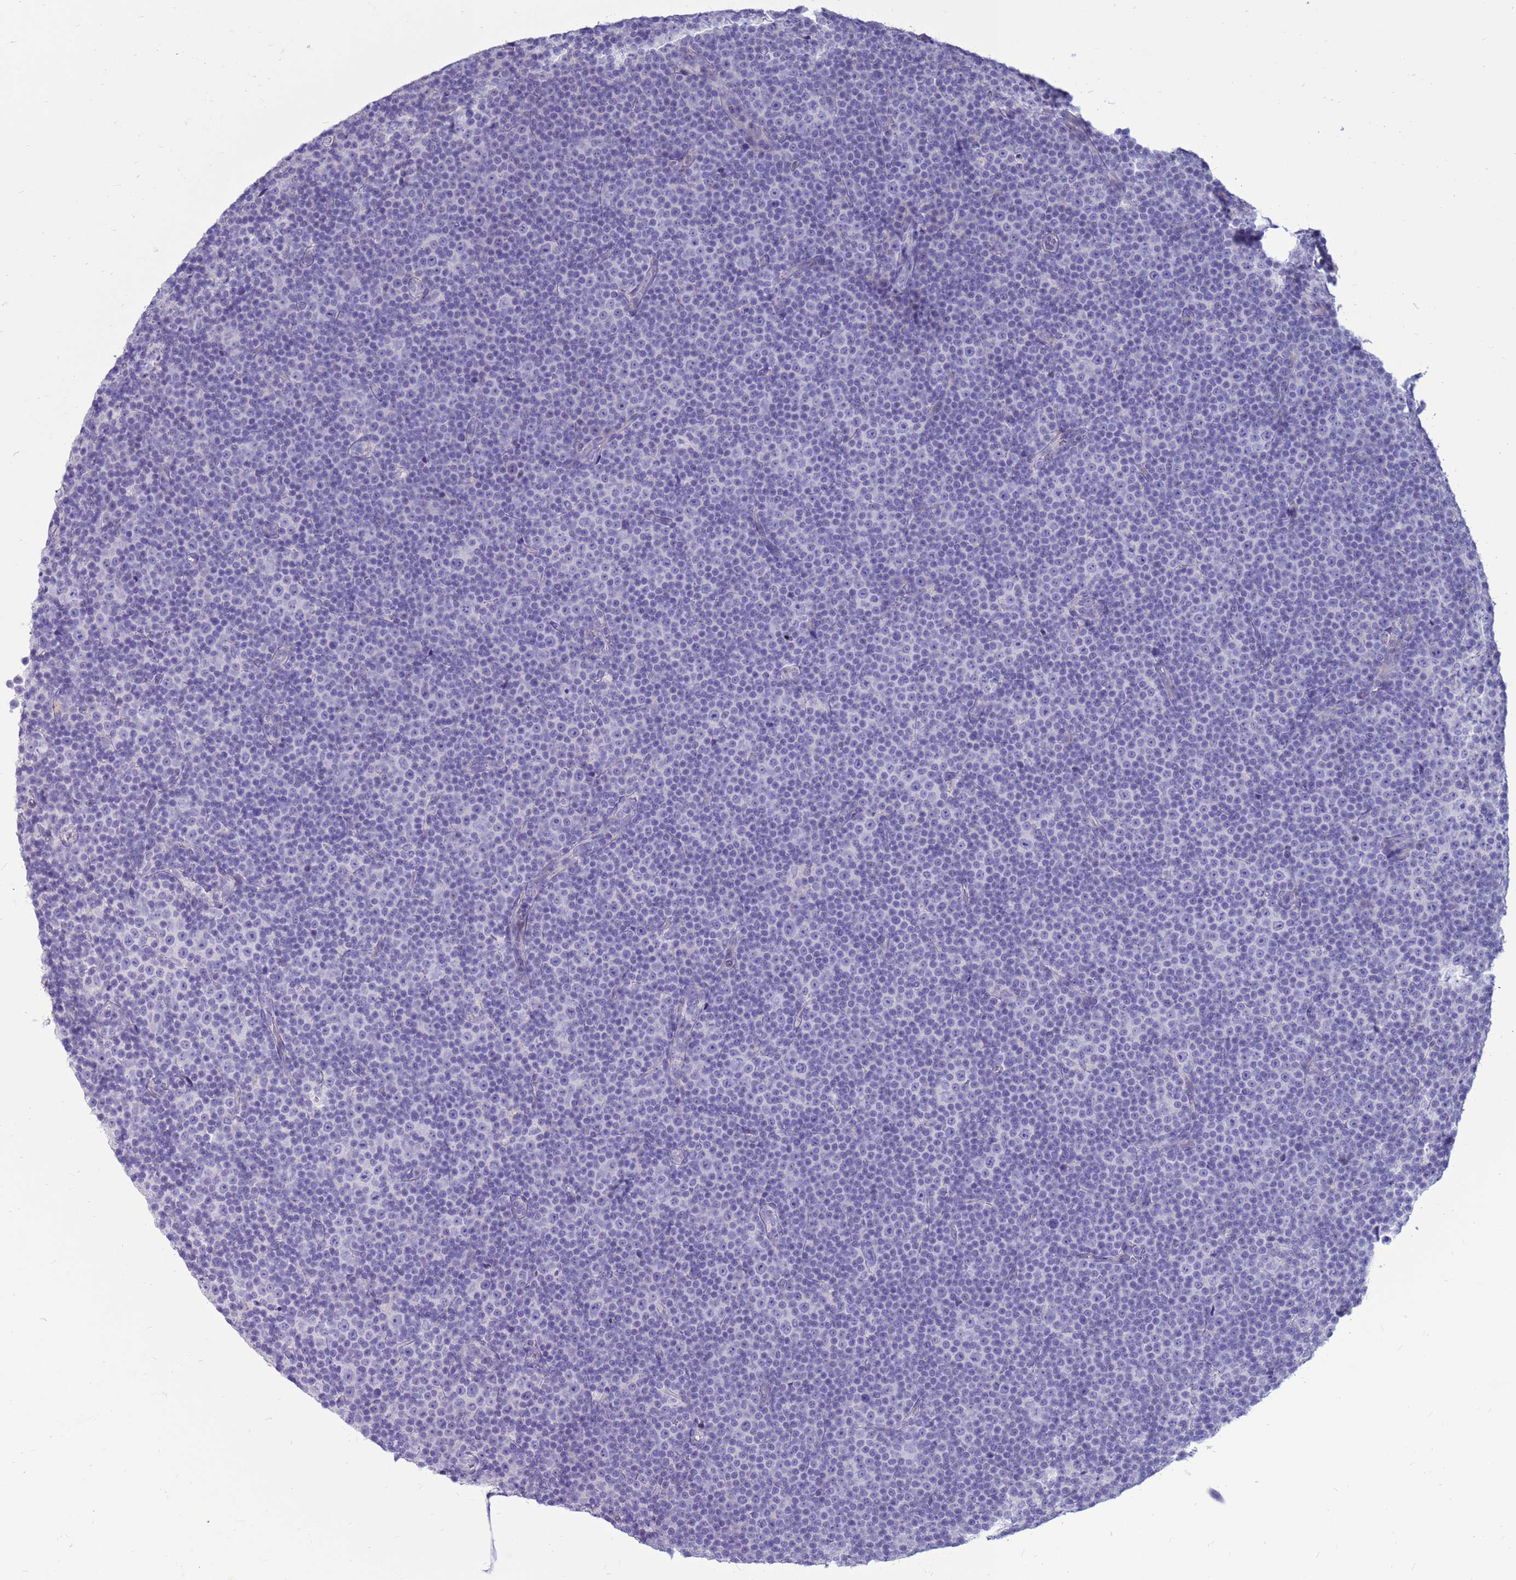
{"staining": {"intensity": "negative", "quantity": "none", "location": "none"}, "tissue": "lymphoma", "cell_type": "Tumor cells", "image_type": "cancer", "snomed": [{"axis": "morphology", "description": "Malignant lymphoma, non-Hodgkin's type, Low grade"}, {"axis": "topography", "description": "Lymph node"}], "caption": "This micrograph is of malignant lymphoma, non-Hodgkin's type (low-grade) stained with immunohistochemistry to label a protein in brown with the nuclei are counter-stained blue. There is no staining in tumor cells. (Stains: DAB IHC with hematoxylin counter stain, Microscopy: brightfield microscopy at high magnification).", "gene": "PDE10A", "patient": {"sex": "female", "age": 67}}